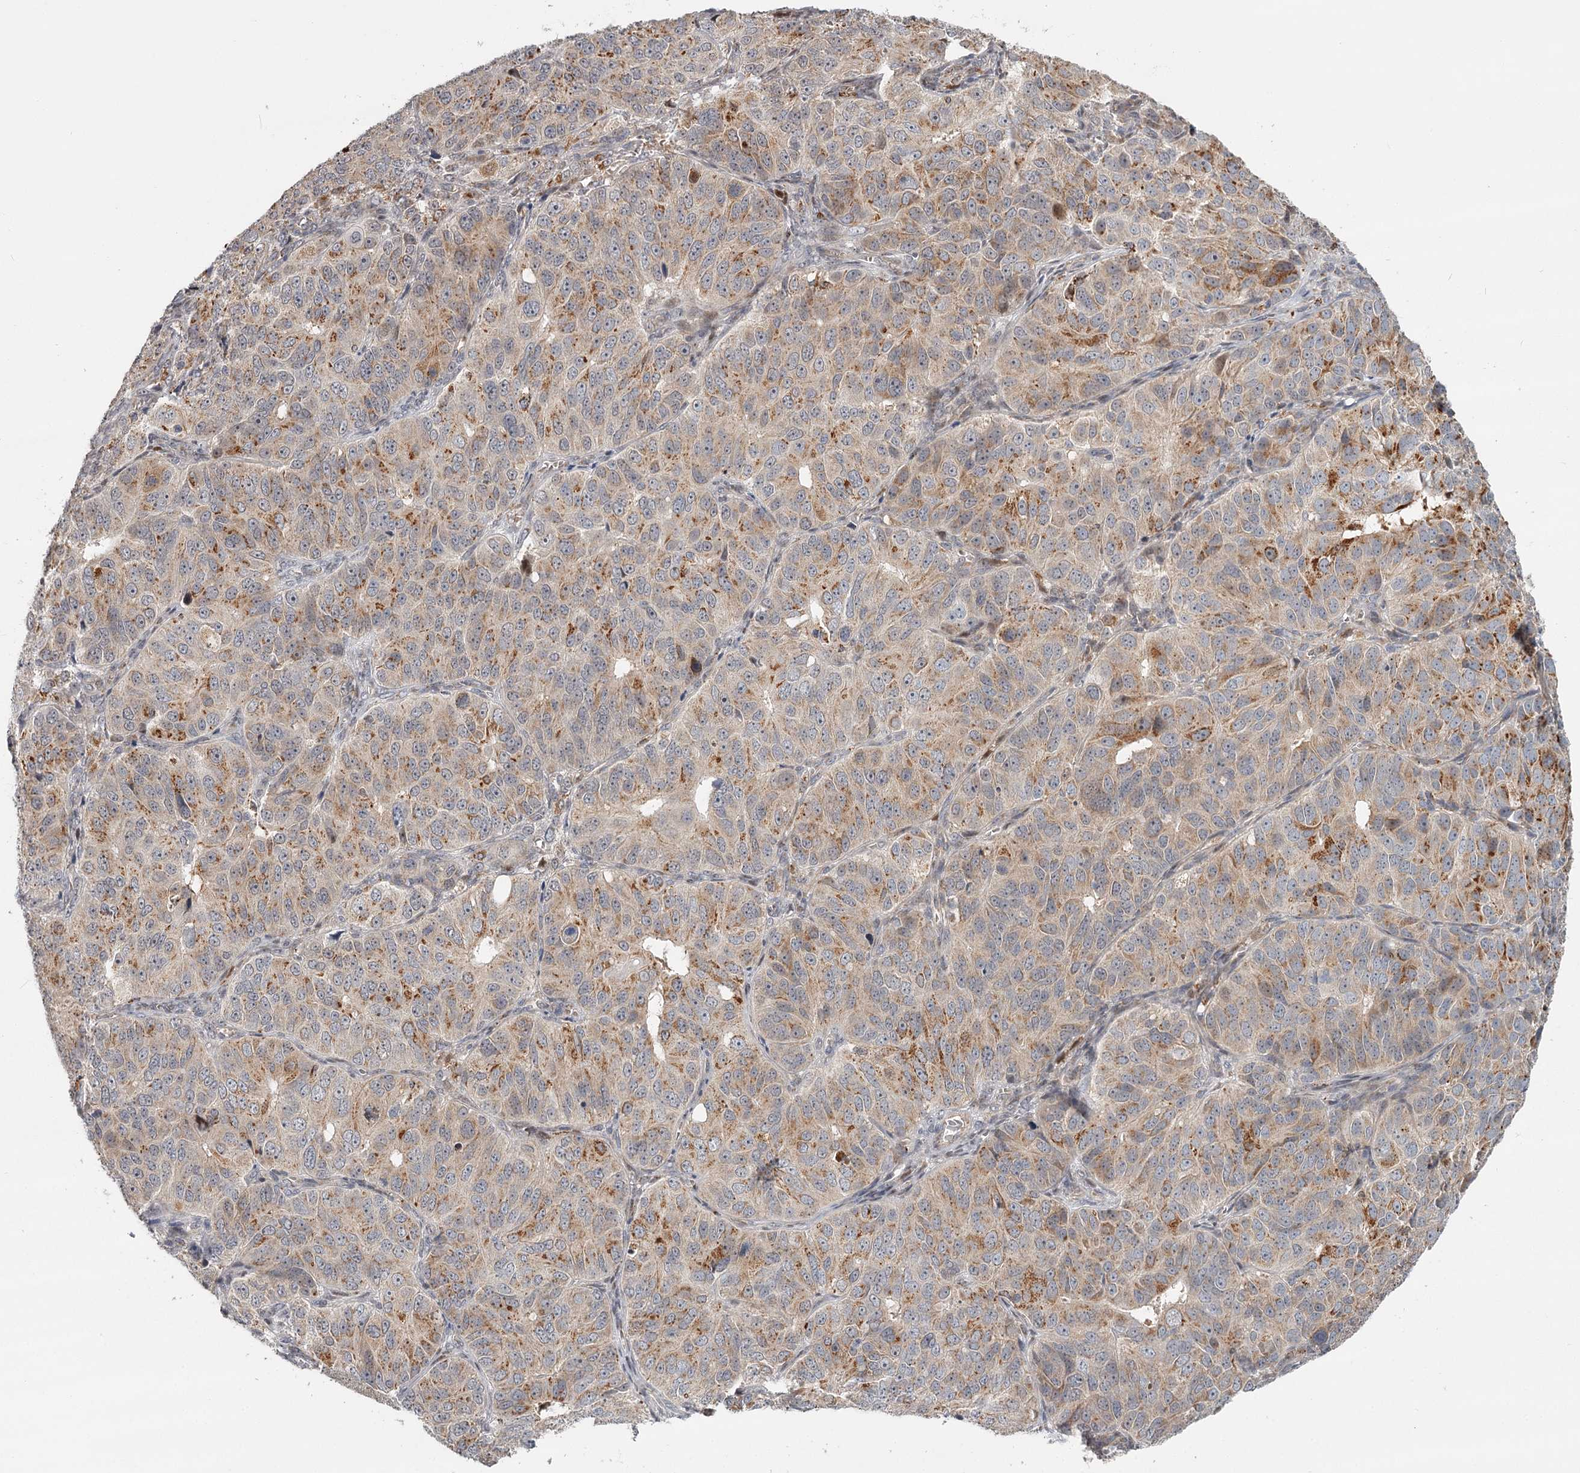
{"staining": {"intensity": "moderate", "quantity": "25%-75%", "location": "cytoplasmic/membranous"}, "tissue": "ovarian cancer", "cell_type": "Tumor cells", "image_type": "cancer", "snomed": [{"axis": "morphology", "description": "Carcinoma, endometroid"}, {"axis": "topography", "description": "Ovary"}], "caption": "Immunohistochemical staining of ovarian cancer (endometroid carcinoma) demonstrates medium levels of moderate cytoplasmic/membranous protein positivity in about 25%-75% of tumor cells. Immunohistochemistry stains the protein of interest in brown and the nuclei are stained blue.", "gene": "CDC123", "patient": {"sex": "female", "age": 51}}